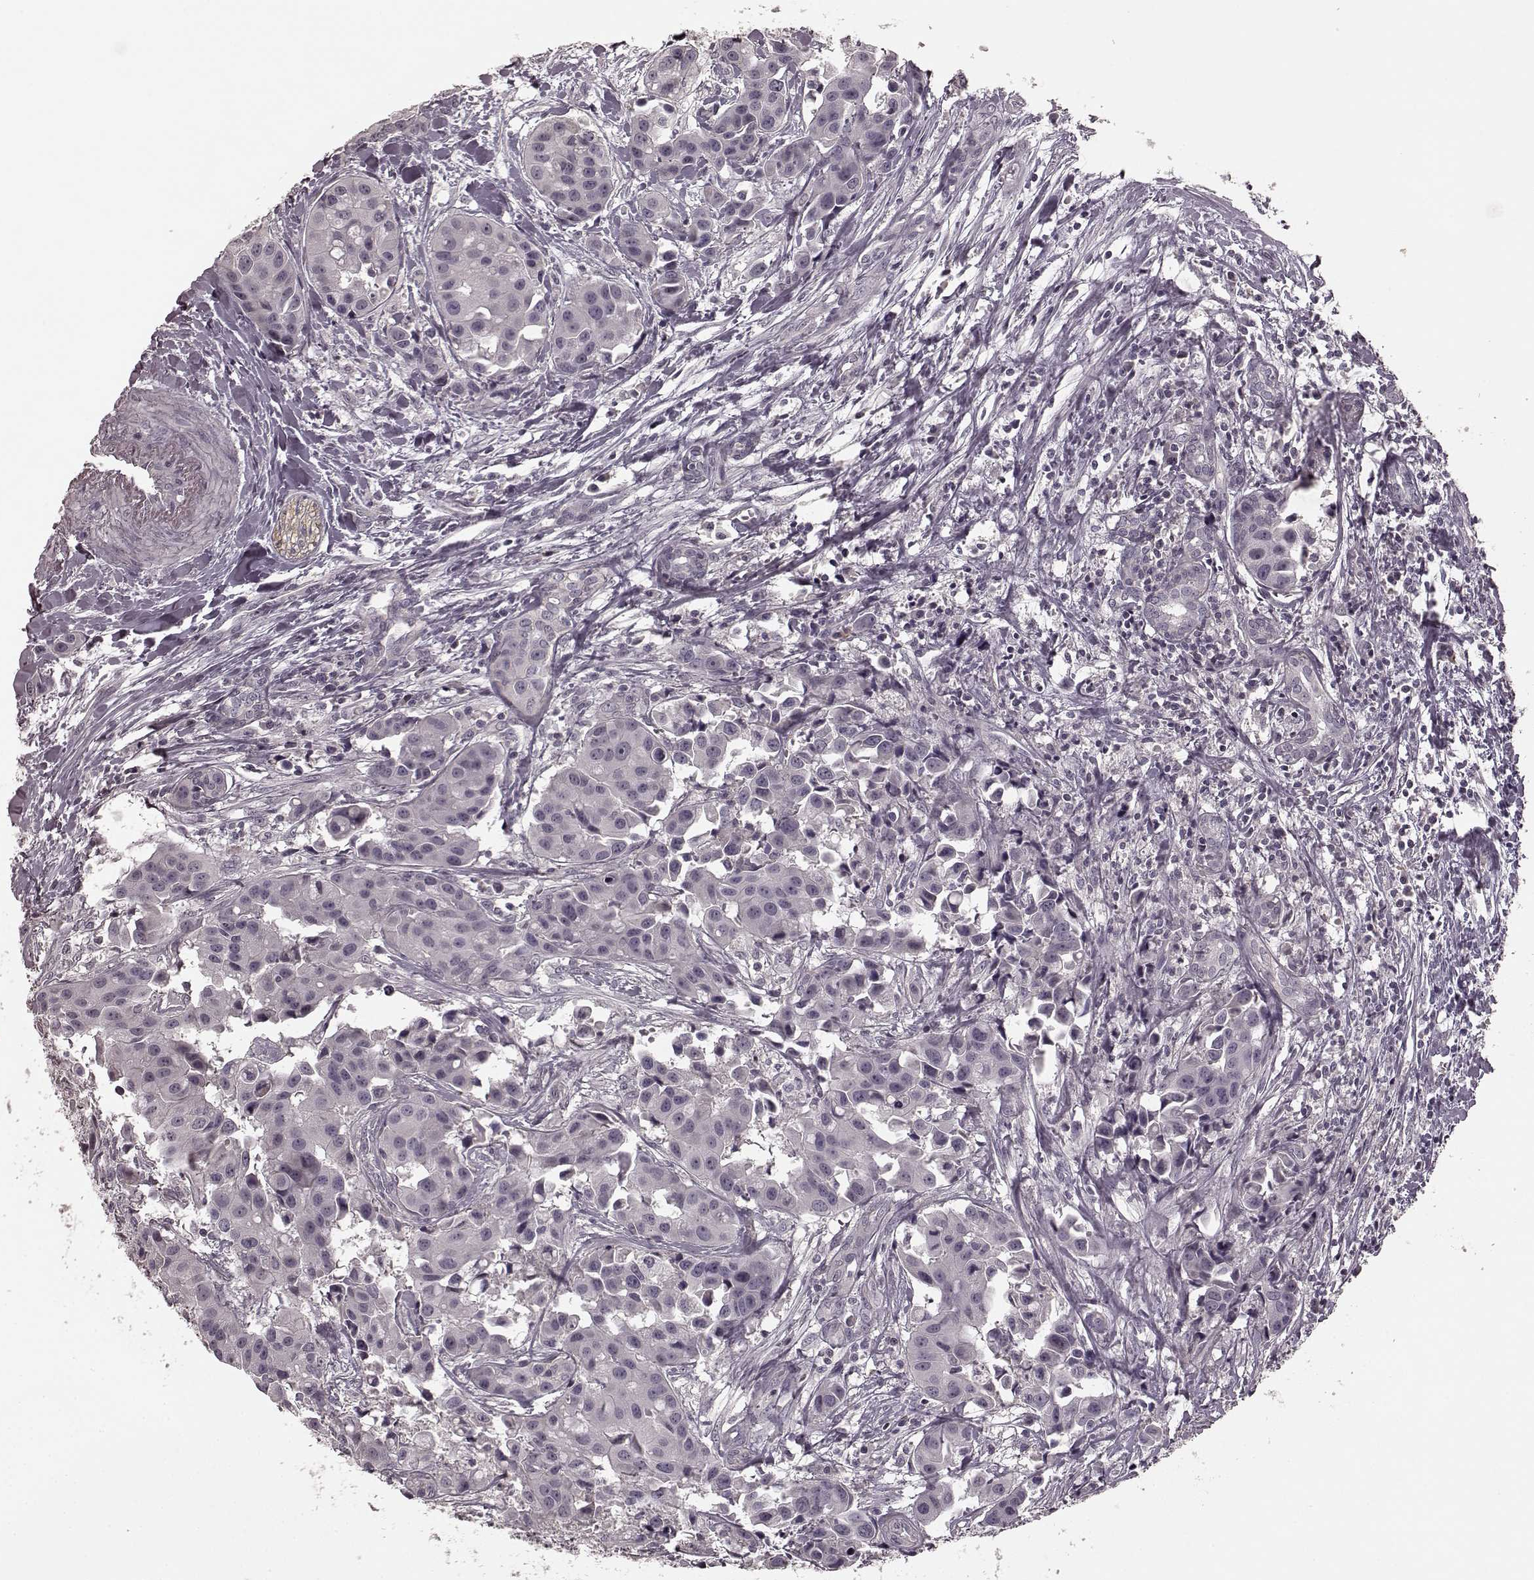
{"staining": {"intensity": "negative", "quantity": "none", "location": "none"}, "tissue": "head and neck cancer", "cell_type": "Tumor cells", "image_type": "cancer", "snomed": [{"axis": "morphology", "description": "Adenocarcinoma, NOS"}, {"axis": "topography", "description": "Head-Neck"}], "caption": "This is a image of immunohistochemistry staining of head and neck cancer, which shows no positivity in tumor cells.", "gene": "PRKCE", "patient": {"sex": "male", "age": 76}}